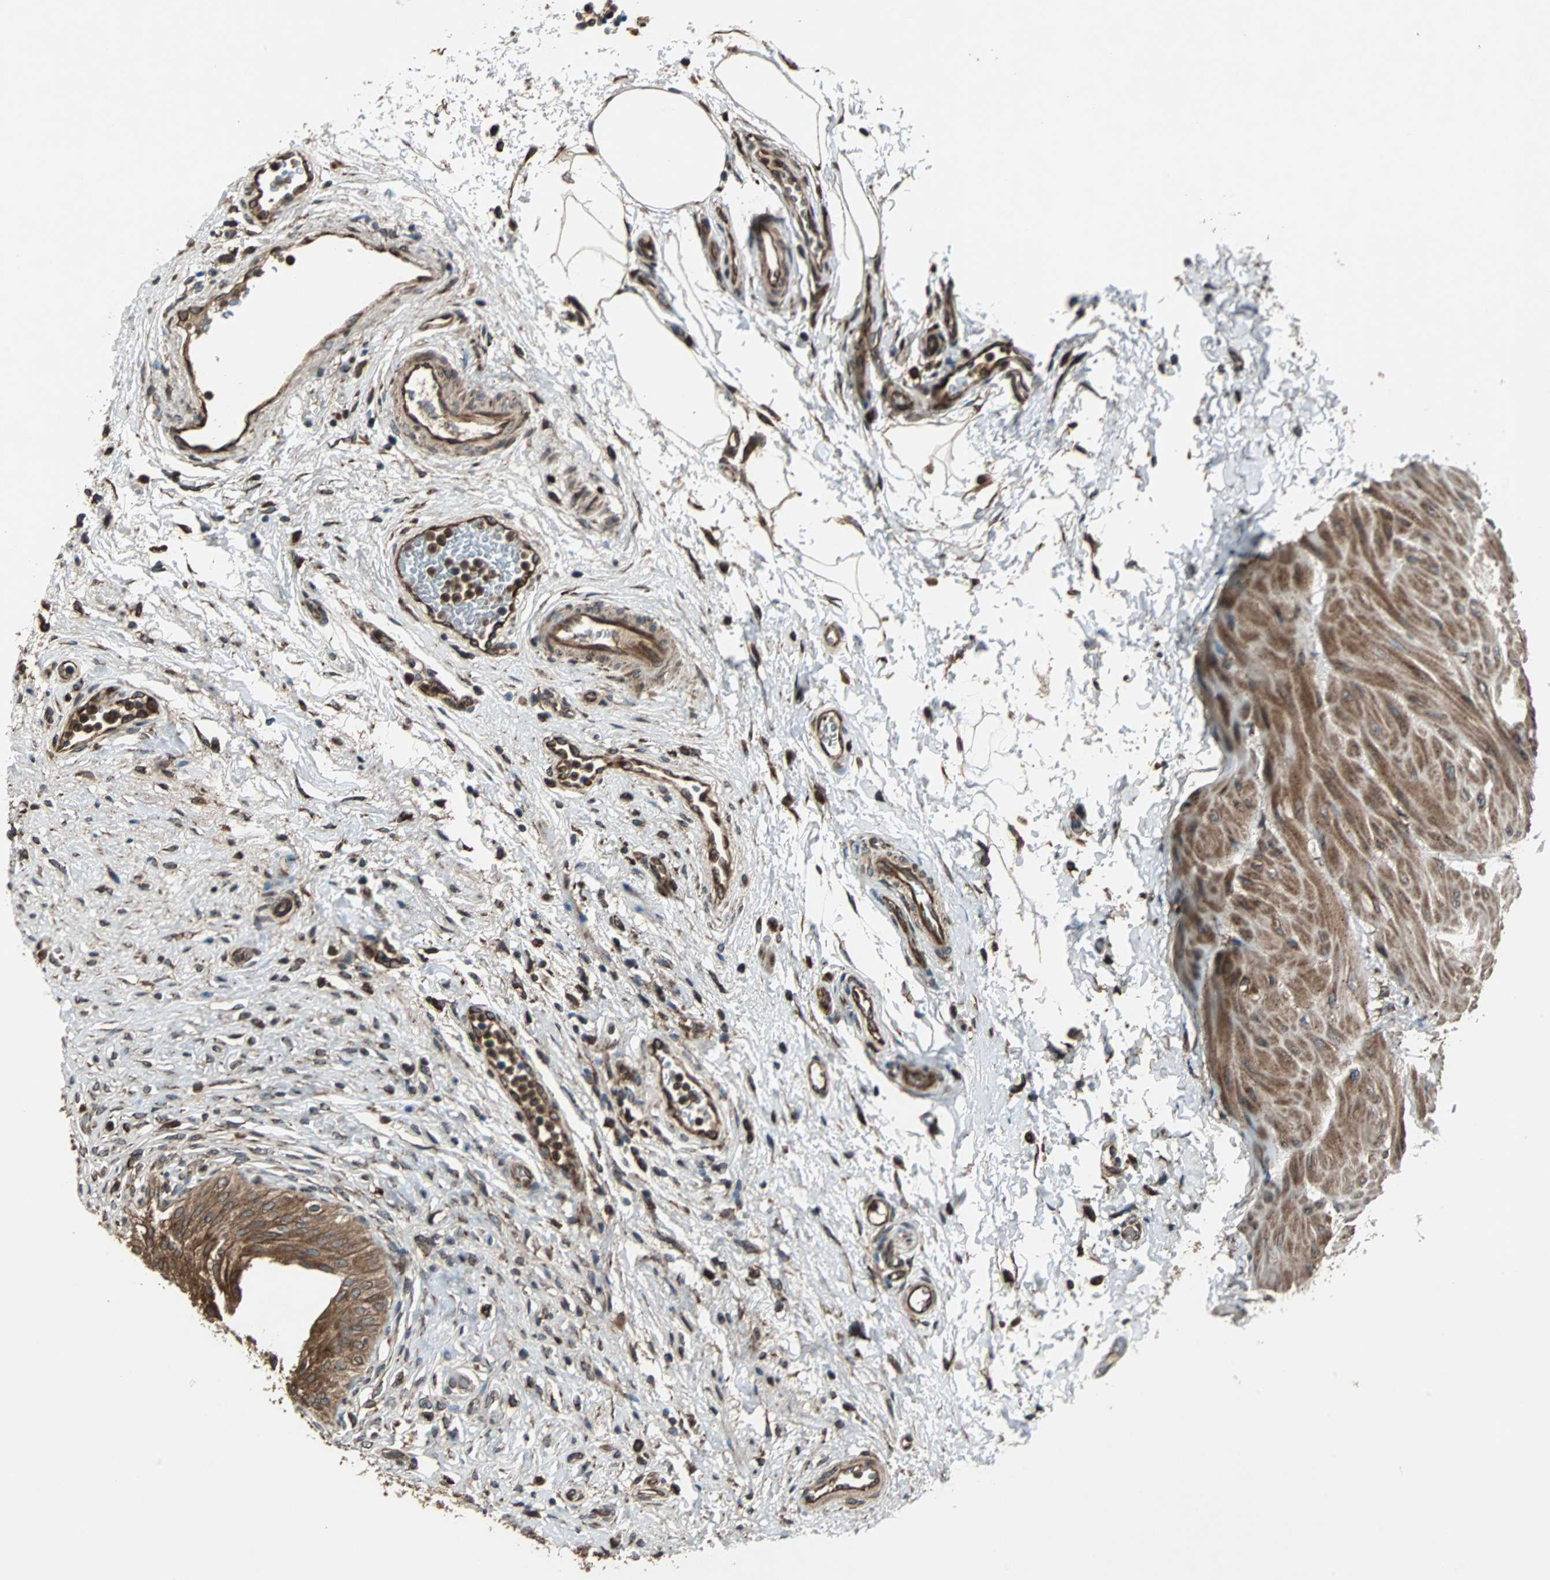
{"staining": {"intensity": "strong", "quantity": ">75%", "location": "cytoplasmic/membranous"}, "tissue": "urinary bladder", "cell_type": "Urothelial cells", "image_type": "normal", "snomed": [{"axis": "morphology", "description": "Normal tissue, NOS"}, {"axis": "morphology", "description": "Urothelial carcinoma, High grade"}, {"axis": "topography", "description": "Urinary bladder"}], "caption": "Strong cytoplasmic/membranous staining is seen in approximately >75% of urothelial cells in unremarkable urinary bladder.", "gene": "RAB7A", "patient": {"sex": "male", "age": 46}}